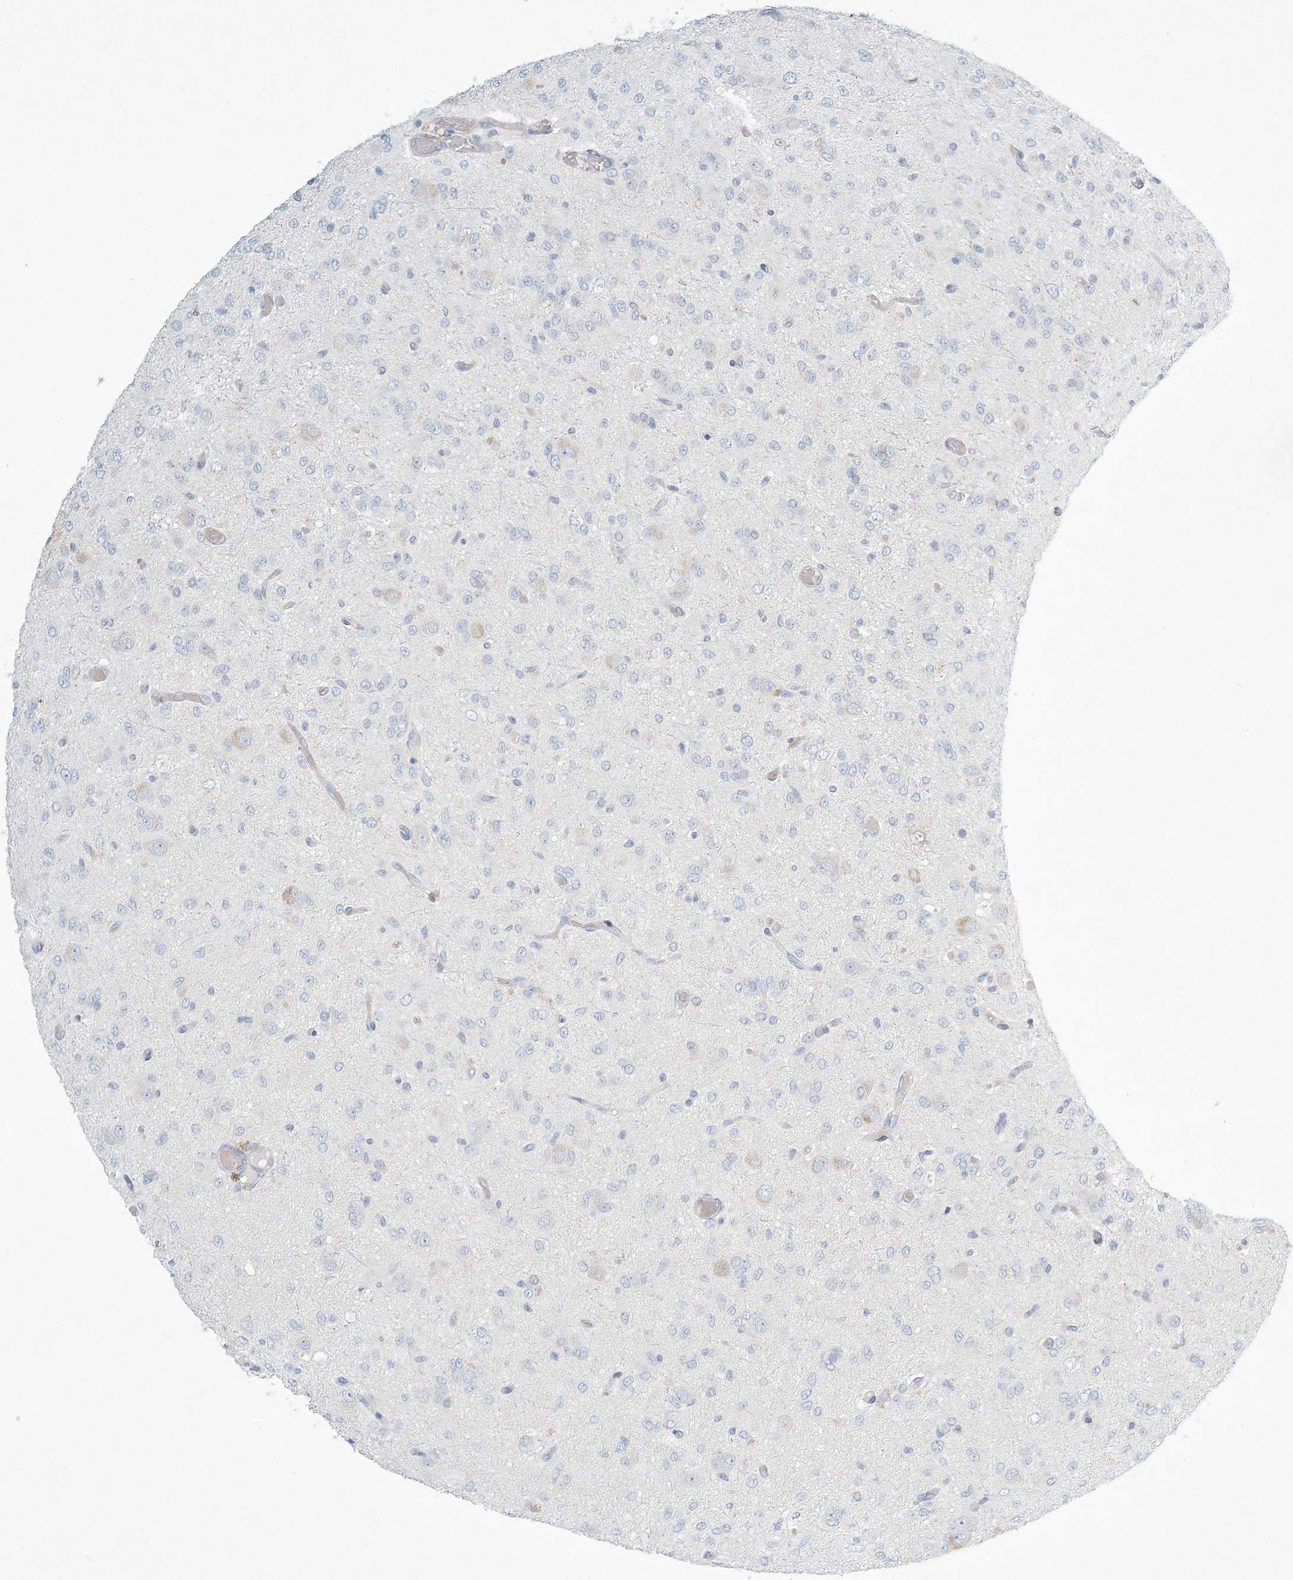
{"staining": {"intensity": "negative", "quantity": "none", "location": "none"}, "tissue": "glioma", "cell_type": "Tumor cells", "image_type": "cancer", "snomed": [{"axis": "morphology", "description": "Glioma, malignant, High grade"}, {"axis": "topography", "description": "Brain"}], "caption": "This is an IHC histopathology image of human malignant glioma (high-grade). There is no staining in tumor cells.", "gene": "ZNF385D", "patient": {"sex": "female", "age": 59}}